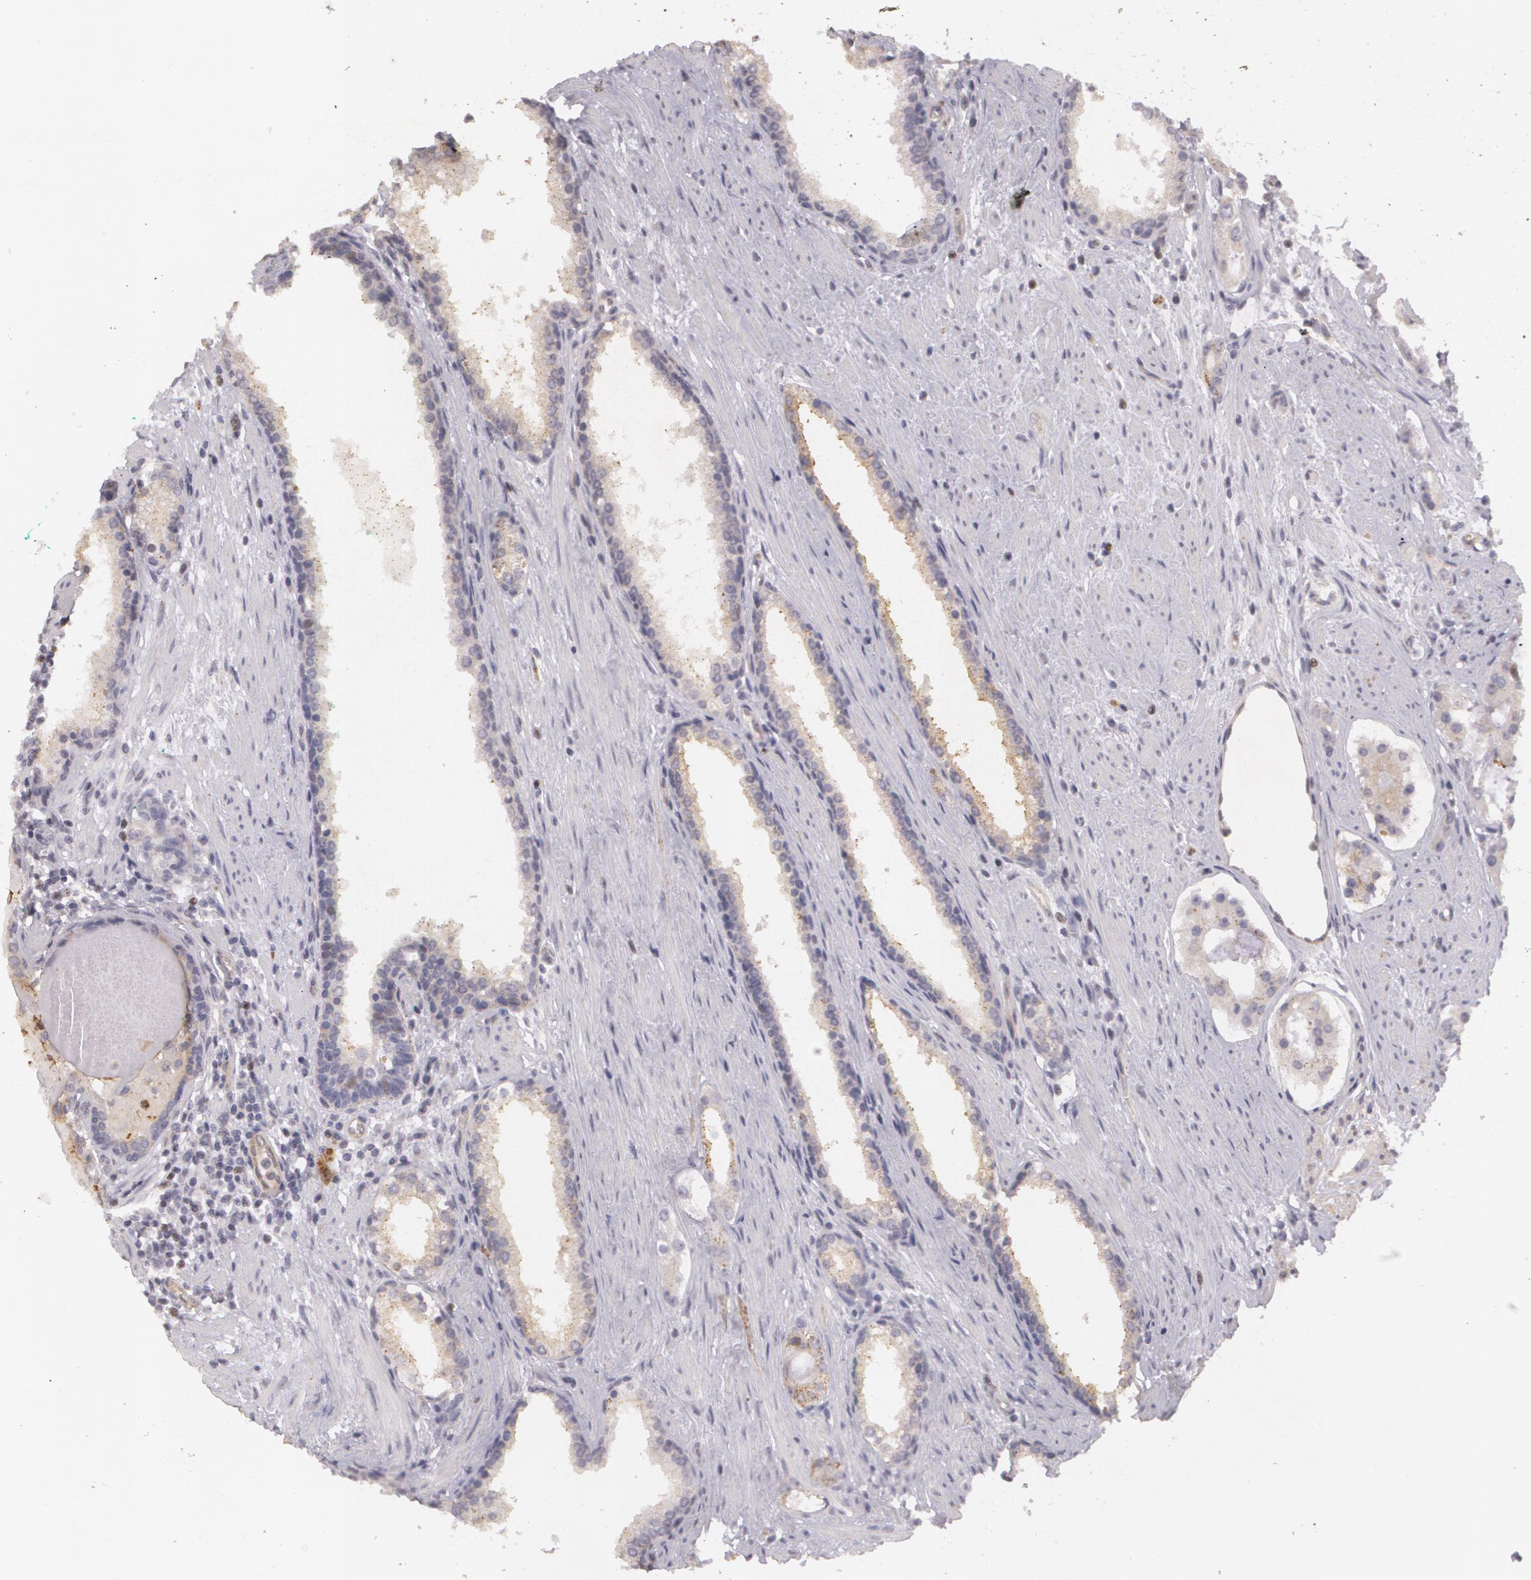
{"staining": {"intensity": "weak", "quantity": ">75%", "location": "cytoplasmic/membranous"}, "tissue": "prostate cancer", "cell_type": "Tumor cells", "image_type": "cancer", "snomed": [{"axis": "morphology", "description": "Adenocarcinoma, Medium grade"}, {"axis": "topography", "description": "Prostate"}], "caption": "The immunohistochemical stain highlights weak cytoplasmic/membranous positivity in tumor cells of medium-grade adenocarcinoma (prostate) tissue.", "gene": "KCNA4", "patient": {"sex": "male", "age": 73}}